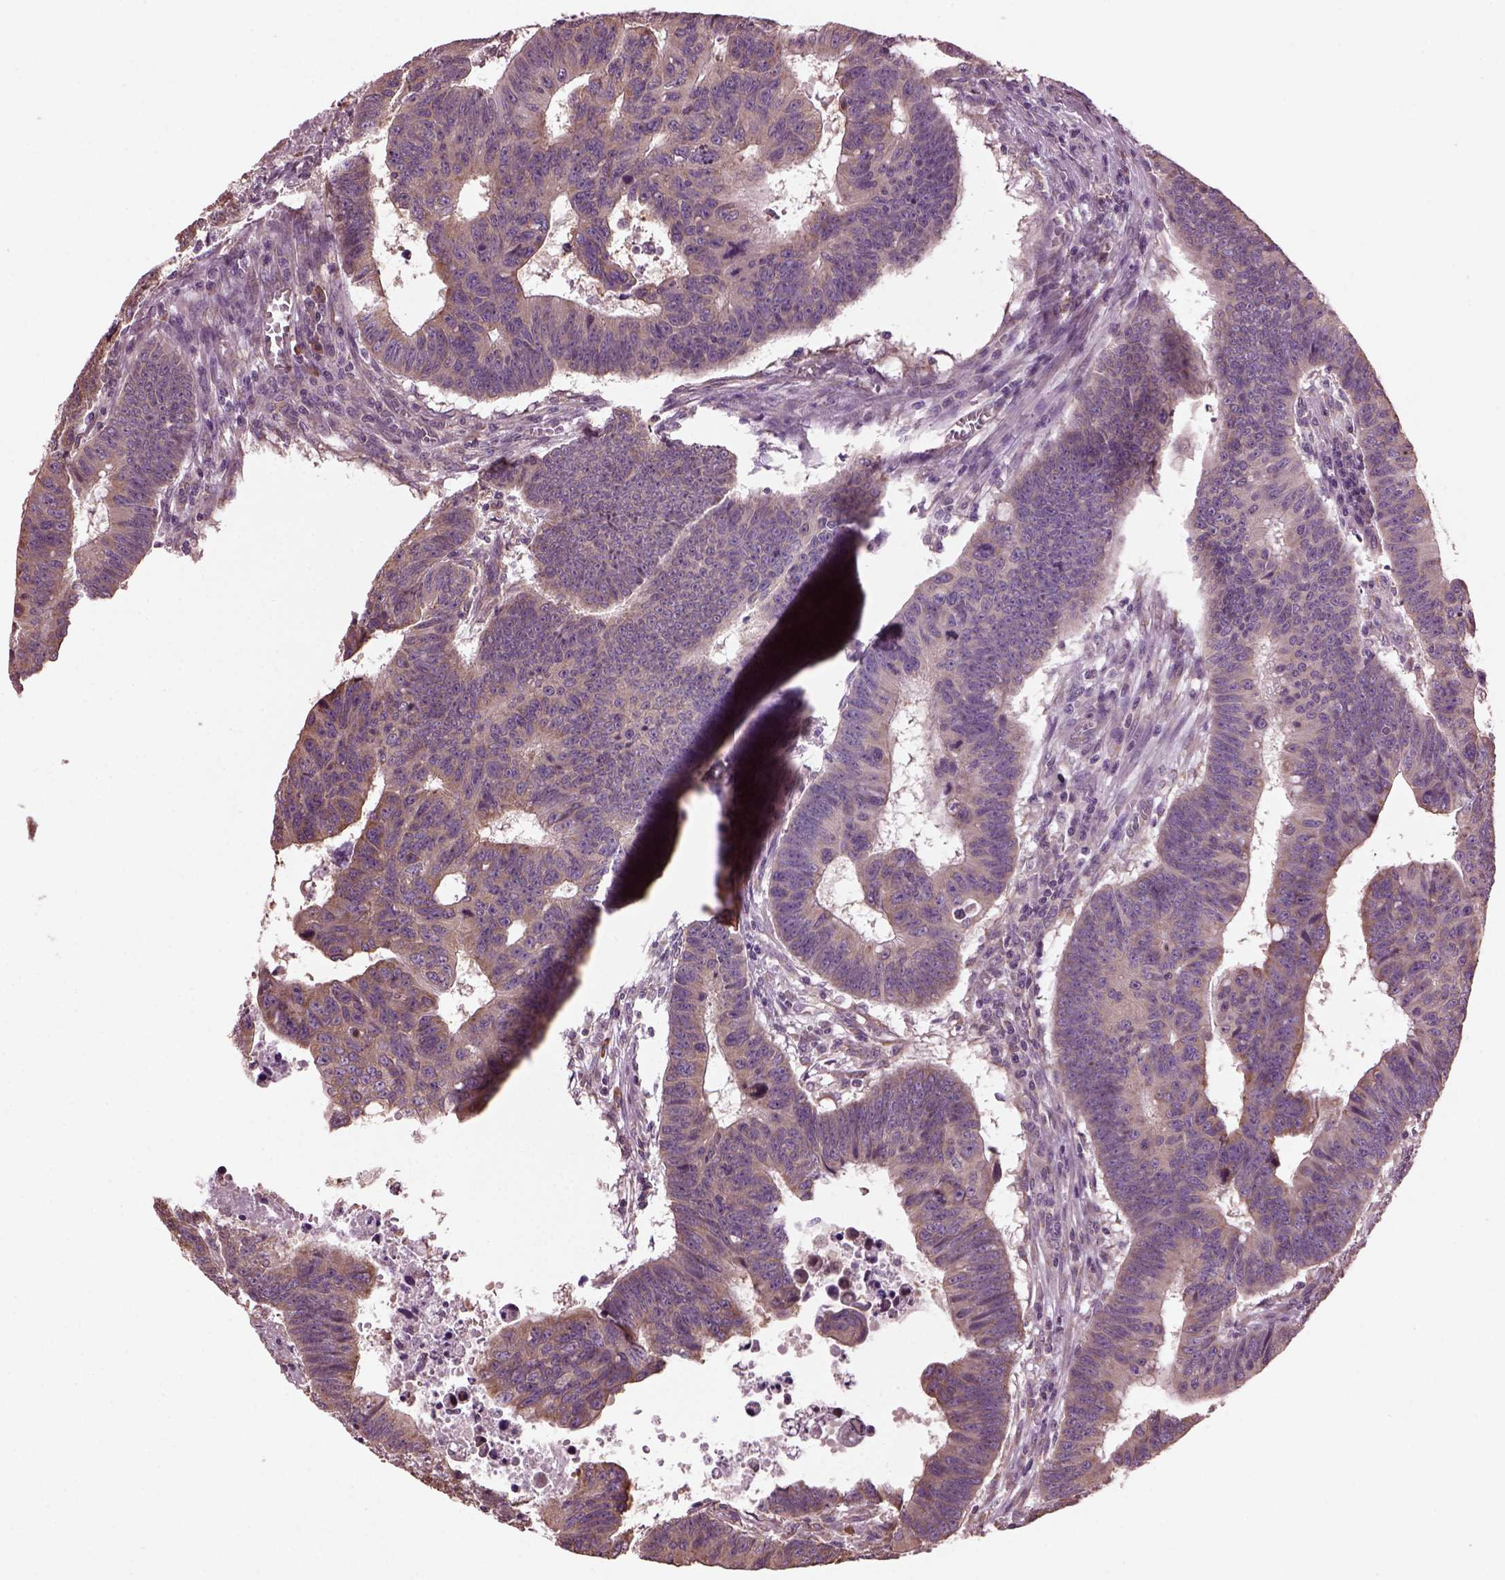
{"staining": {"intensity": "moderate", "quantity": "25%-75%", "location": "cytoplasmic/membranous"}, "tissue": "colorectal cancer", "cell_type": "Tumor cells", "image_type": "cancer", "snomed": [{"axis": "morphology", "description": "Adenocarcinoma, NOS"}, {"axis": "topography", "description": "Rectum"}], "caption": "An image of human colorectal adenocarcinoma stained for a protein exhibits moderate cytoplasmic/membranous brown staining in tumor cells. Immunohistochemistry (ihc) stains the protein of interest in brown and the nuclei are stained blue.", "gene": "CABP5", "patient": {"sex": "female", "age": 85}}